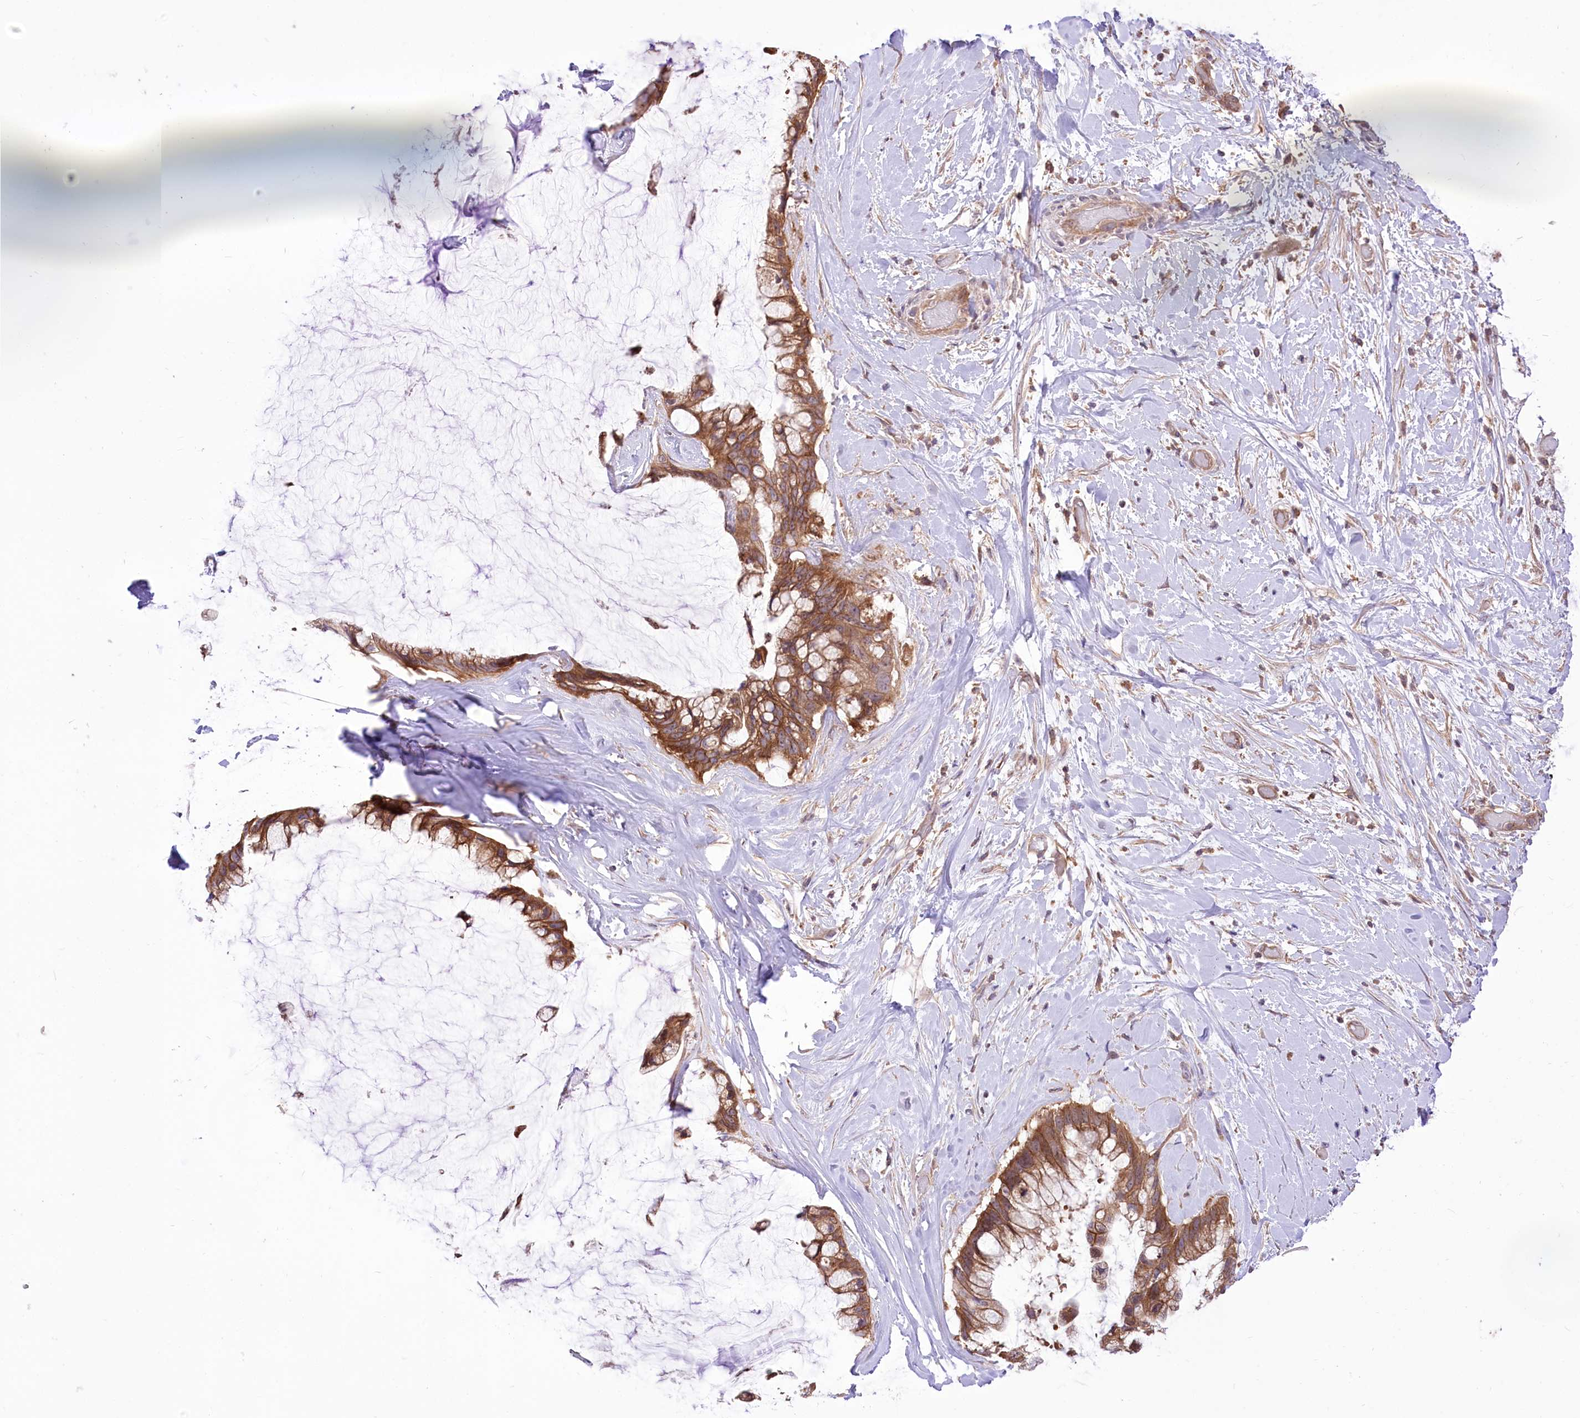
{"staining": {"intensity": "moderate", "quantity": ">75%", "location": "cytoplasmic/membranous"}, "tissue": "ovarian cancer", "cell_type": "Tumor cells", "image_type": "cancer", "snomed": [{"axis": "morphology", "description": "Cystadenocarcinoma, mucinous, NOS"}, {"axis": "topography", "description": "Ovary"}], "caption": "Immunohistochemical staining of human mucinous cystadenocarcinoma (ovarian) demonstrates moderate cytoplasmic/membranous protein positivity in approximately >75% of tumor cells. The staining was performed using DAB, with brown indicating positive protein expression. Nuclei are stained blue with hematoxylin.", "gene": "XYLB", "patient": {"sex": "female", "age": 39}}